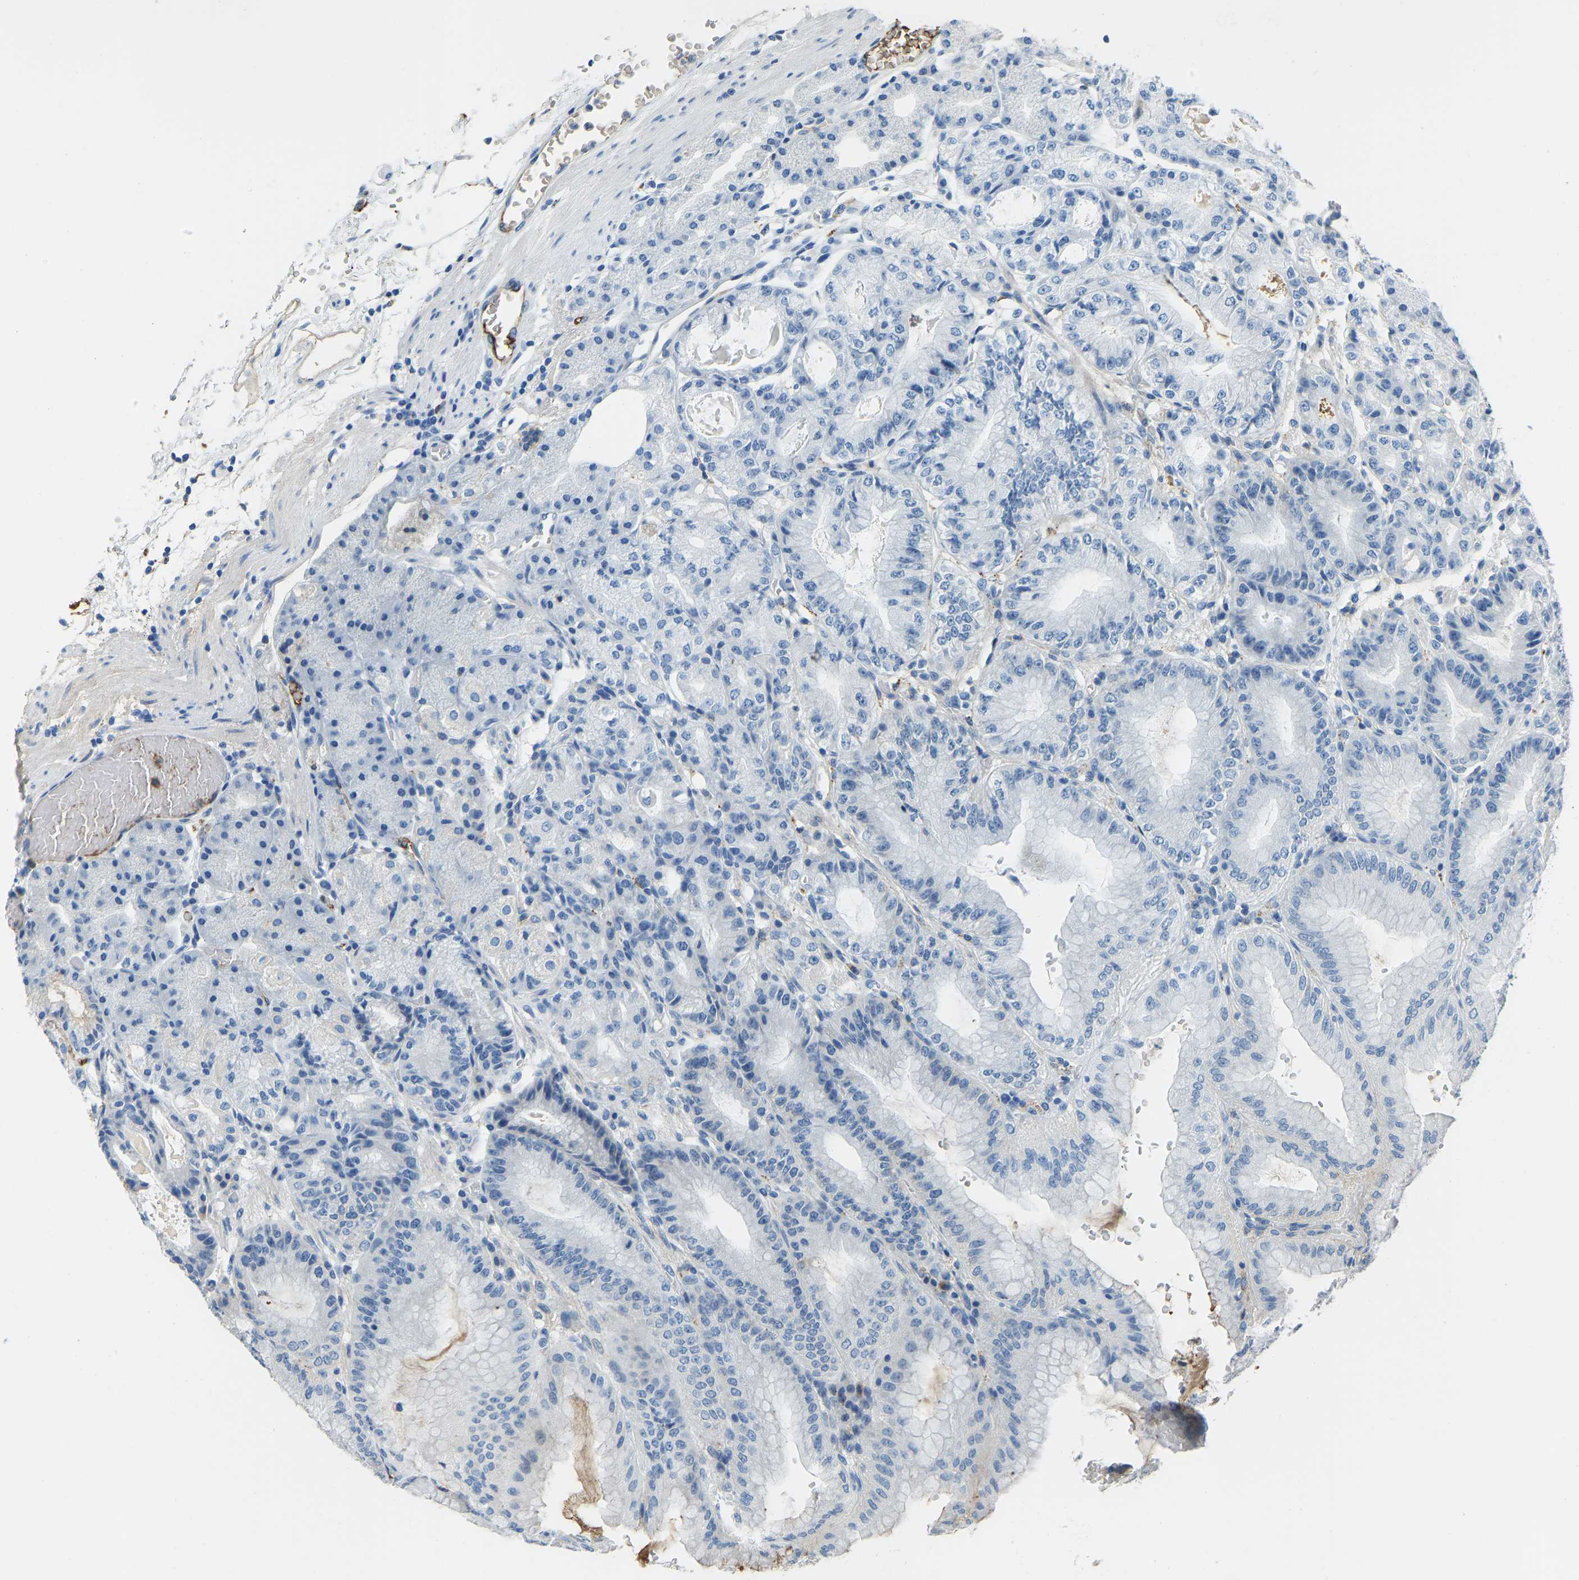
{"staining": {"intensity": "negative", "quantity": "none", "location": "none"}, "tissue": "stomach", "cell_type": "Glandular cells", "image_type": "normal", "snomed": [{"axis": "morphology", "description": "Normal tissue, NOS"}, {"axis": "topography", "description": "Stomach, lower"}], "caption": "Immunohistochemistry of normal stomach reveals no staining in glandular cells. (DAB immunohistochemistry (IHC) with hematoxylin counter stain).", "gene": "THBS4", "patient": {"sex": "male", "age": 71}}